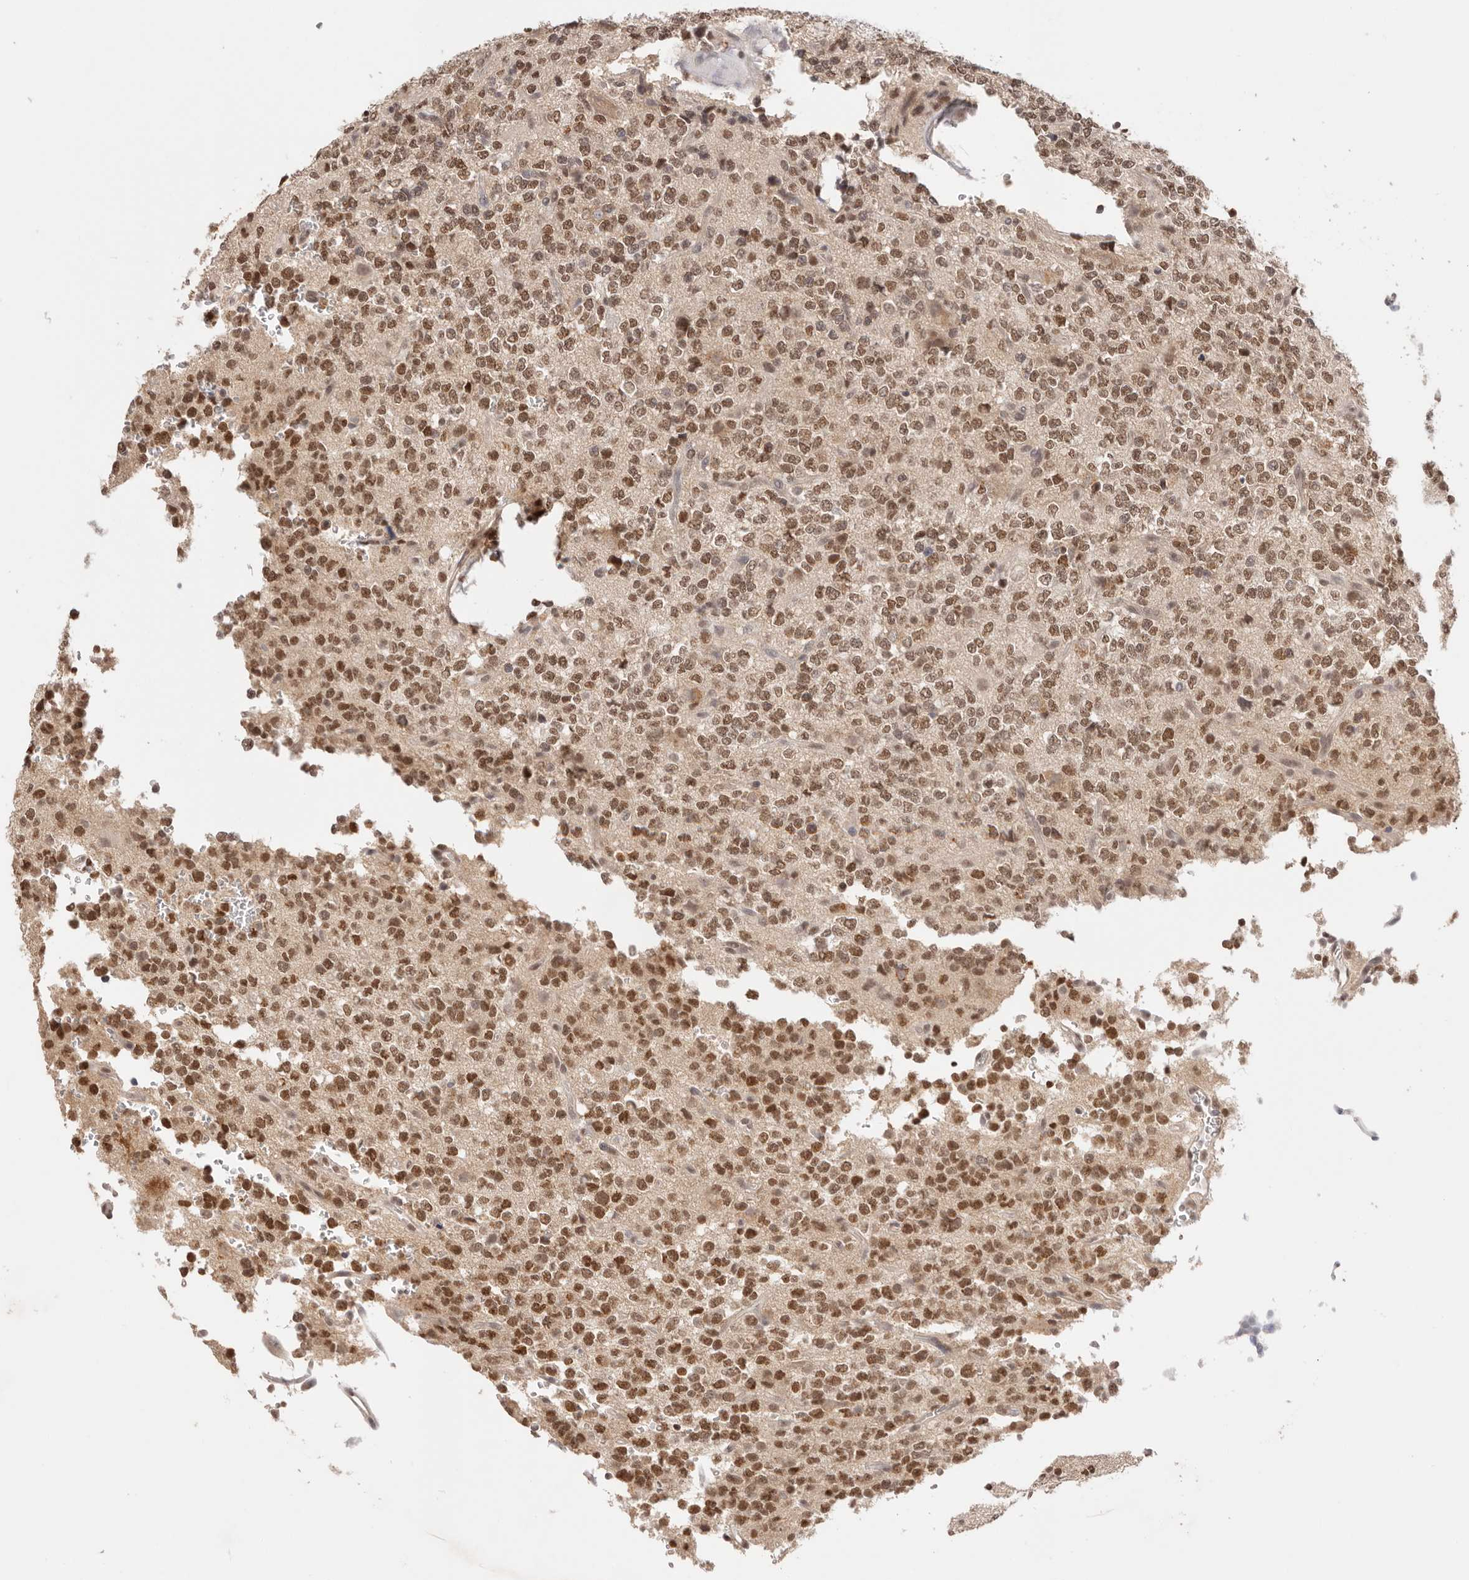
{"staining": {"intensity": "moderate", "quantity": ">75%", "location": "nuclear"}, "tissue": "glioma", "cell_type": "Tumor cells", "image_type": "cancer", "snomed": [{"axis": "morphology", "description": "Glioma, malignant, High grade"}, {"axis": "topography", "description": "Brain"}], "caption": "Immunohistochemistry micrograph of neoplastic tissue: human glioma stained using IHC demonstrates medium levels of moderate protein expression localized specifically in the nuclear of tumor cells, appearing as a nuclear brown color.", "gene": "RFC3", "patient": {"sex": "female", "age": 62}}